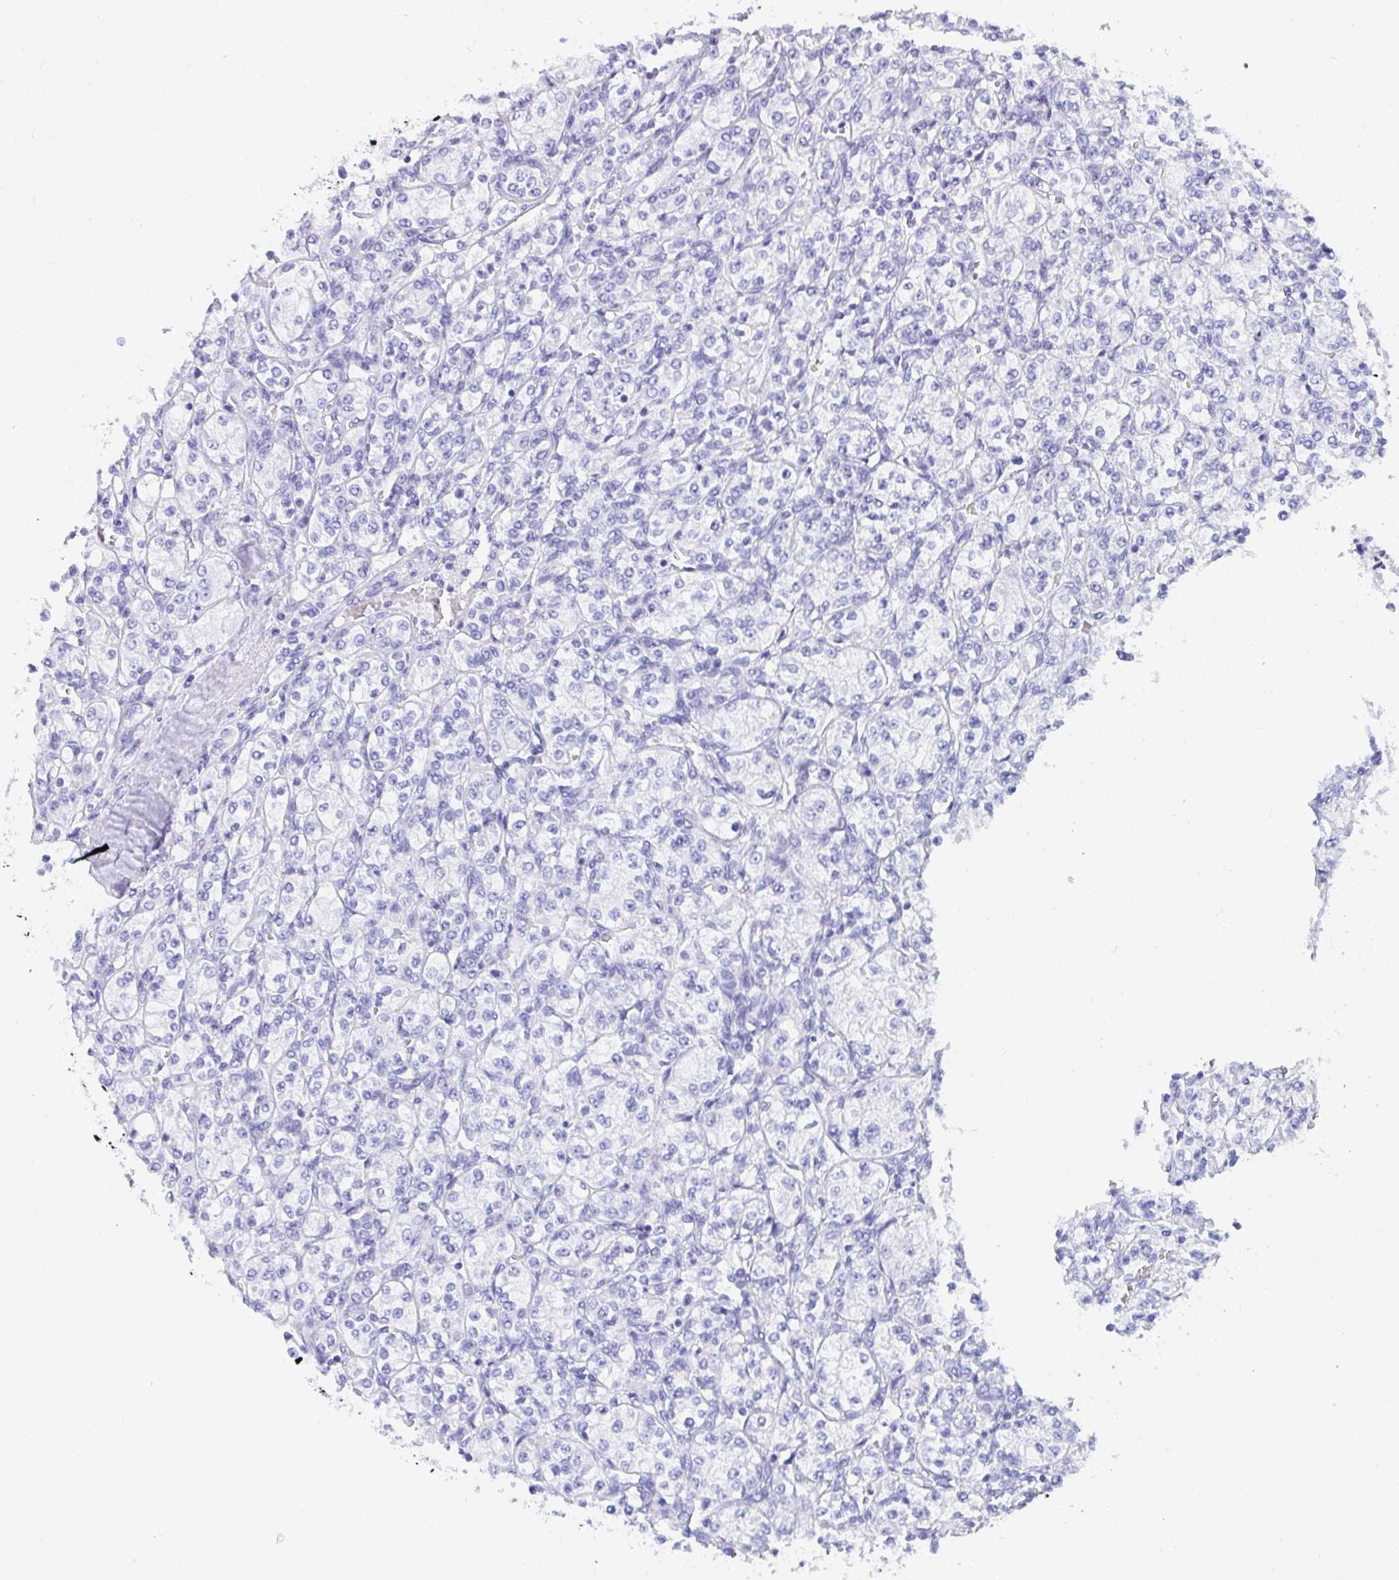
{"staining": {"intensity": "negative", "quantity": "none", "location": "none"}, "tissue": "renal cancer", "cell_type": "Tumor cells", "image_type": "cancer", "snomed": [{"axis": "morphology", "description": "Adenocarcinoma, NOS"}, {"axis": "topography", "description": "Kidney"}], "caption": "Protein analysis of adenocarcinoma (renal) demonstrates no significant staining in tumor cells.", "gene": "PC", "patient": {"sex": "male", "age": 77}}